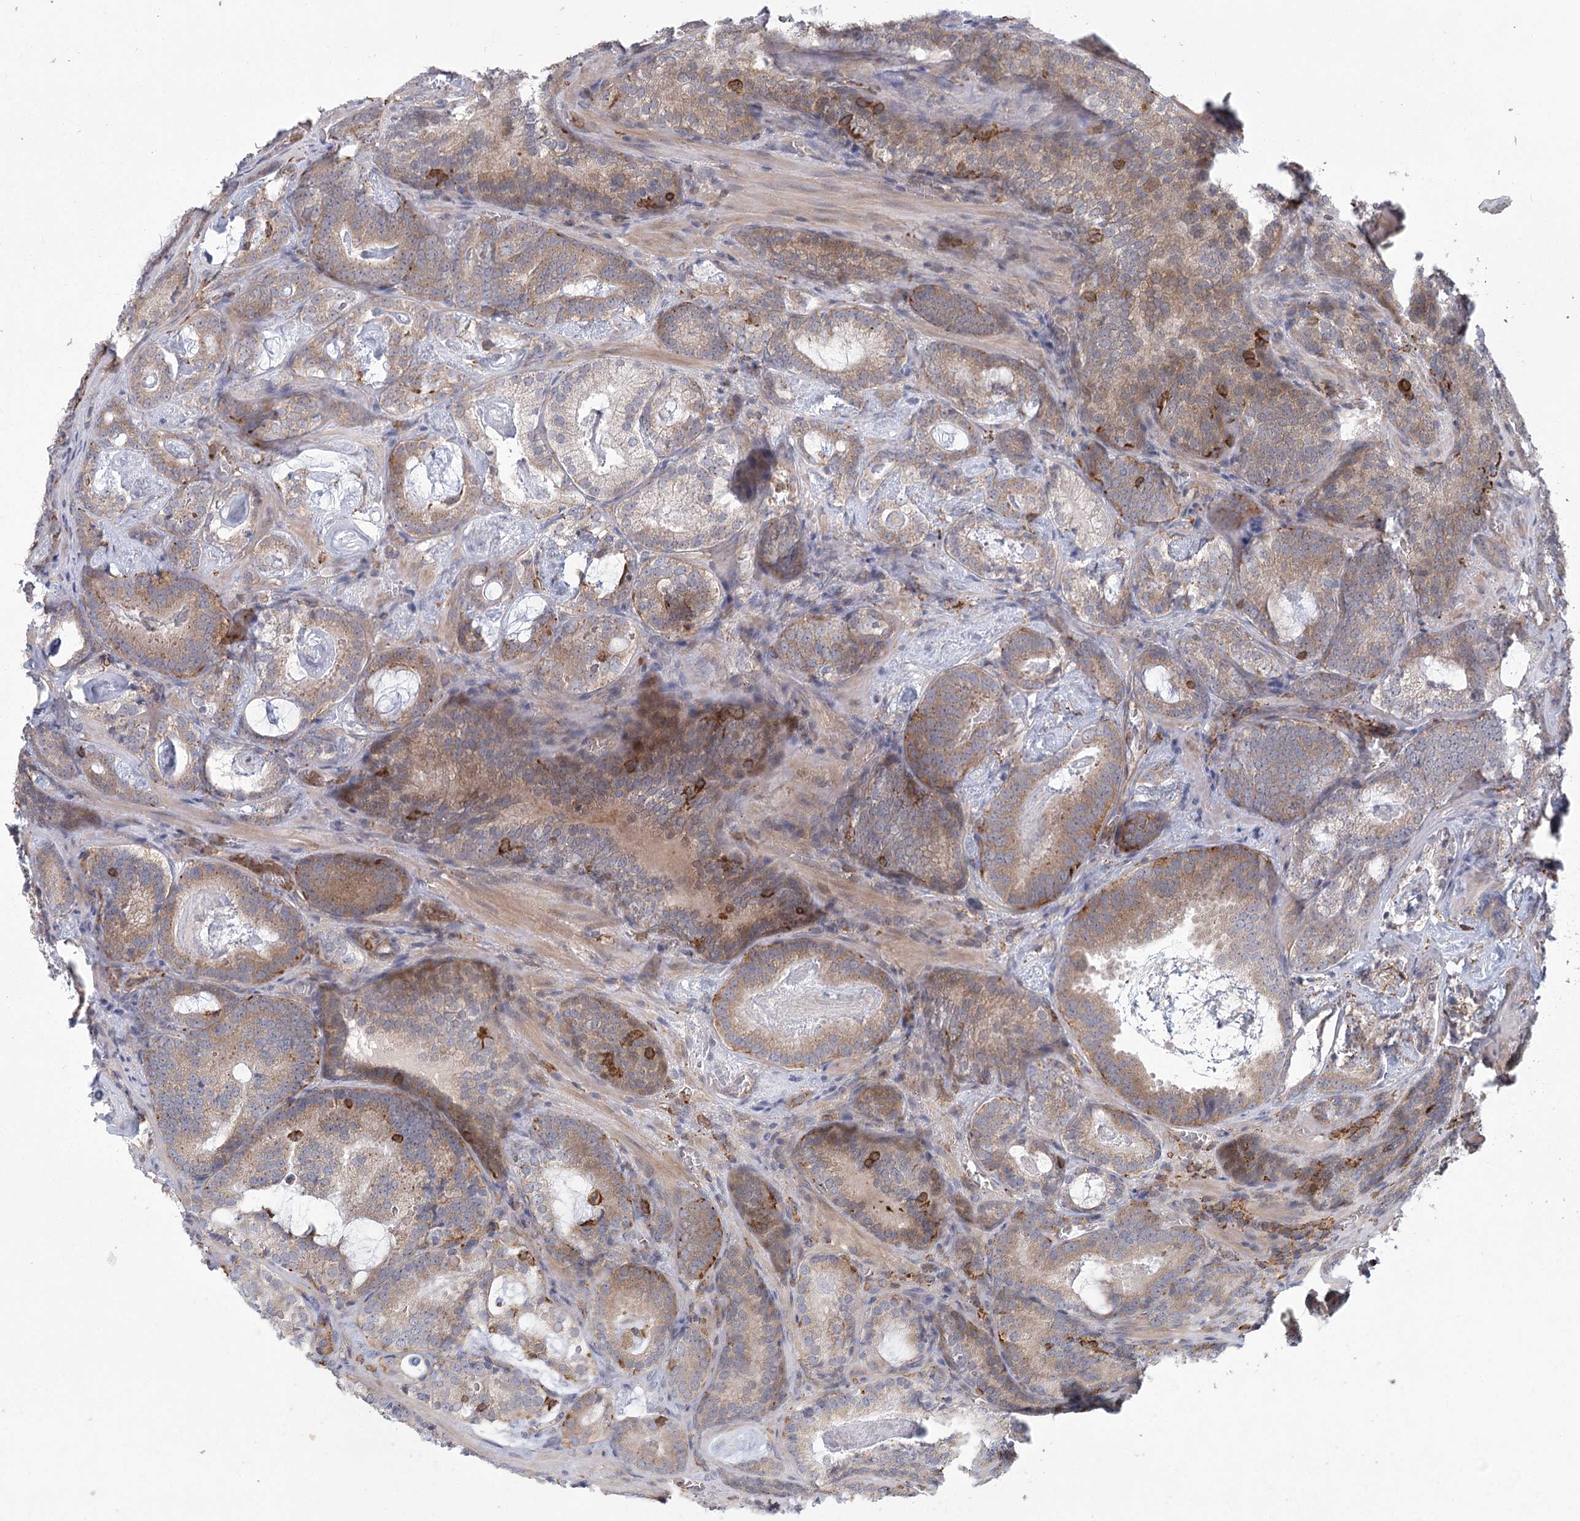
{"staining": {"intensity": "moderate", "quantity": "25%-75%", "location": "cytoplasmic/membranous"}, "tissue": "prostate cancer", "cell_type": "Tumor cells", "image_type": "cancer", "snomed": [{"axis": "morphology", "description": "Adenocarcinoma, Low grade"}, {"axis": "topography", "description": "Prostate"}], "caption": "There is medium levels of moderate cytoplasmic/membranous expression in tumor cells of prostate adenocarcinoma (low-grade), as demonstrated by immunohistochemical staining (brown color).", "gene": "MEPE", "patient": {"sex": "male", "age": 60}}